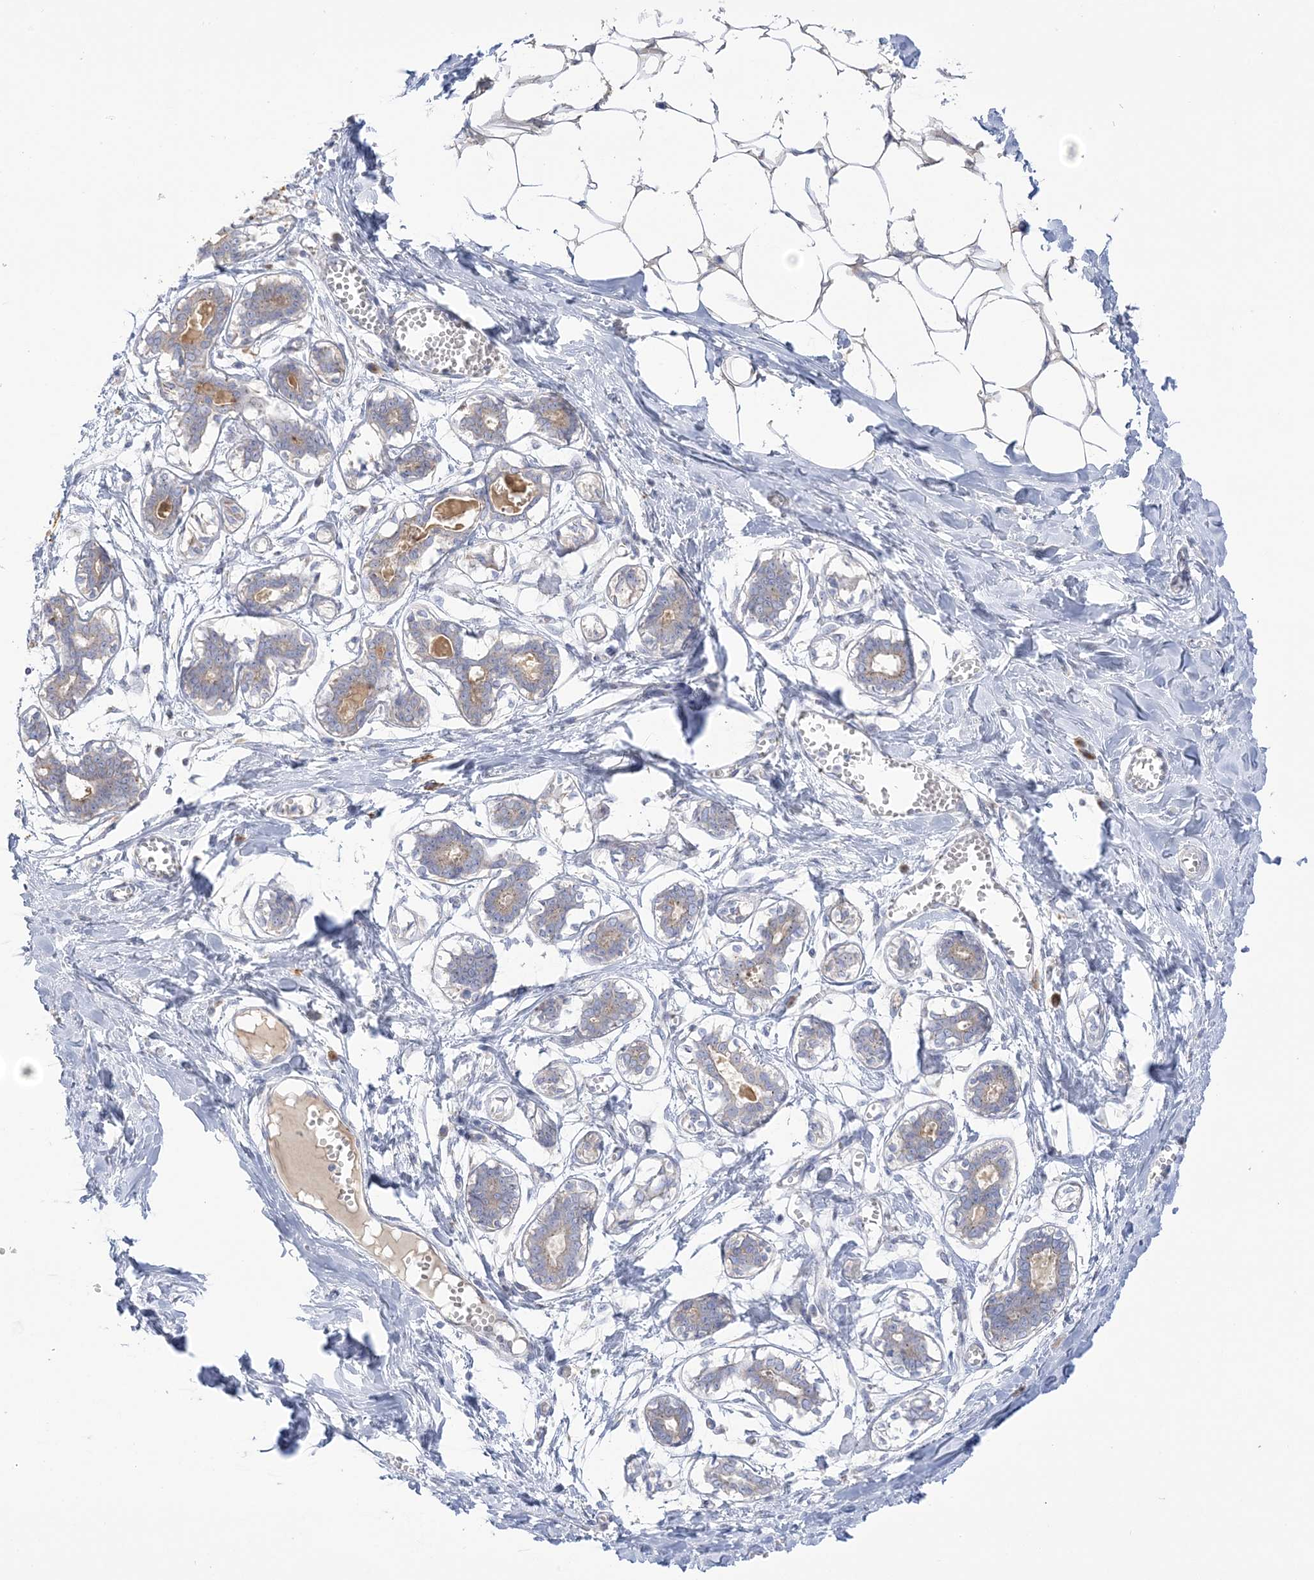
{"staining": {"intensity": "negative", "quantity": "none", "location": "none"}, "tissue": "breast", "cell_type": "Adipocytes", "image_type": "normal", "snomed": [{"axis": "morphology", "description": "Normal tissue, NOS"}, {"axis": "topography", "description": "Breast"}], "caption": "DAB immunohistochemical staining of unremarkable human breast reveals no significant staining in adipocytes. (IHC, brightfield microscopy, high magnification).", "gene": "SEMA3D", "patient": {"sex": "female", "age": 27}}